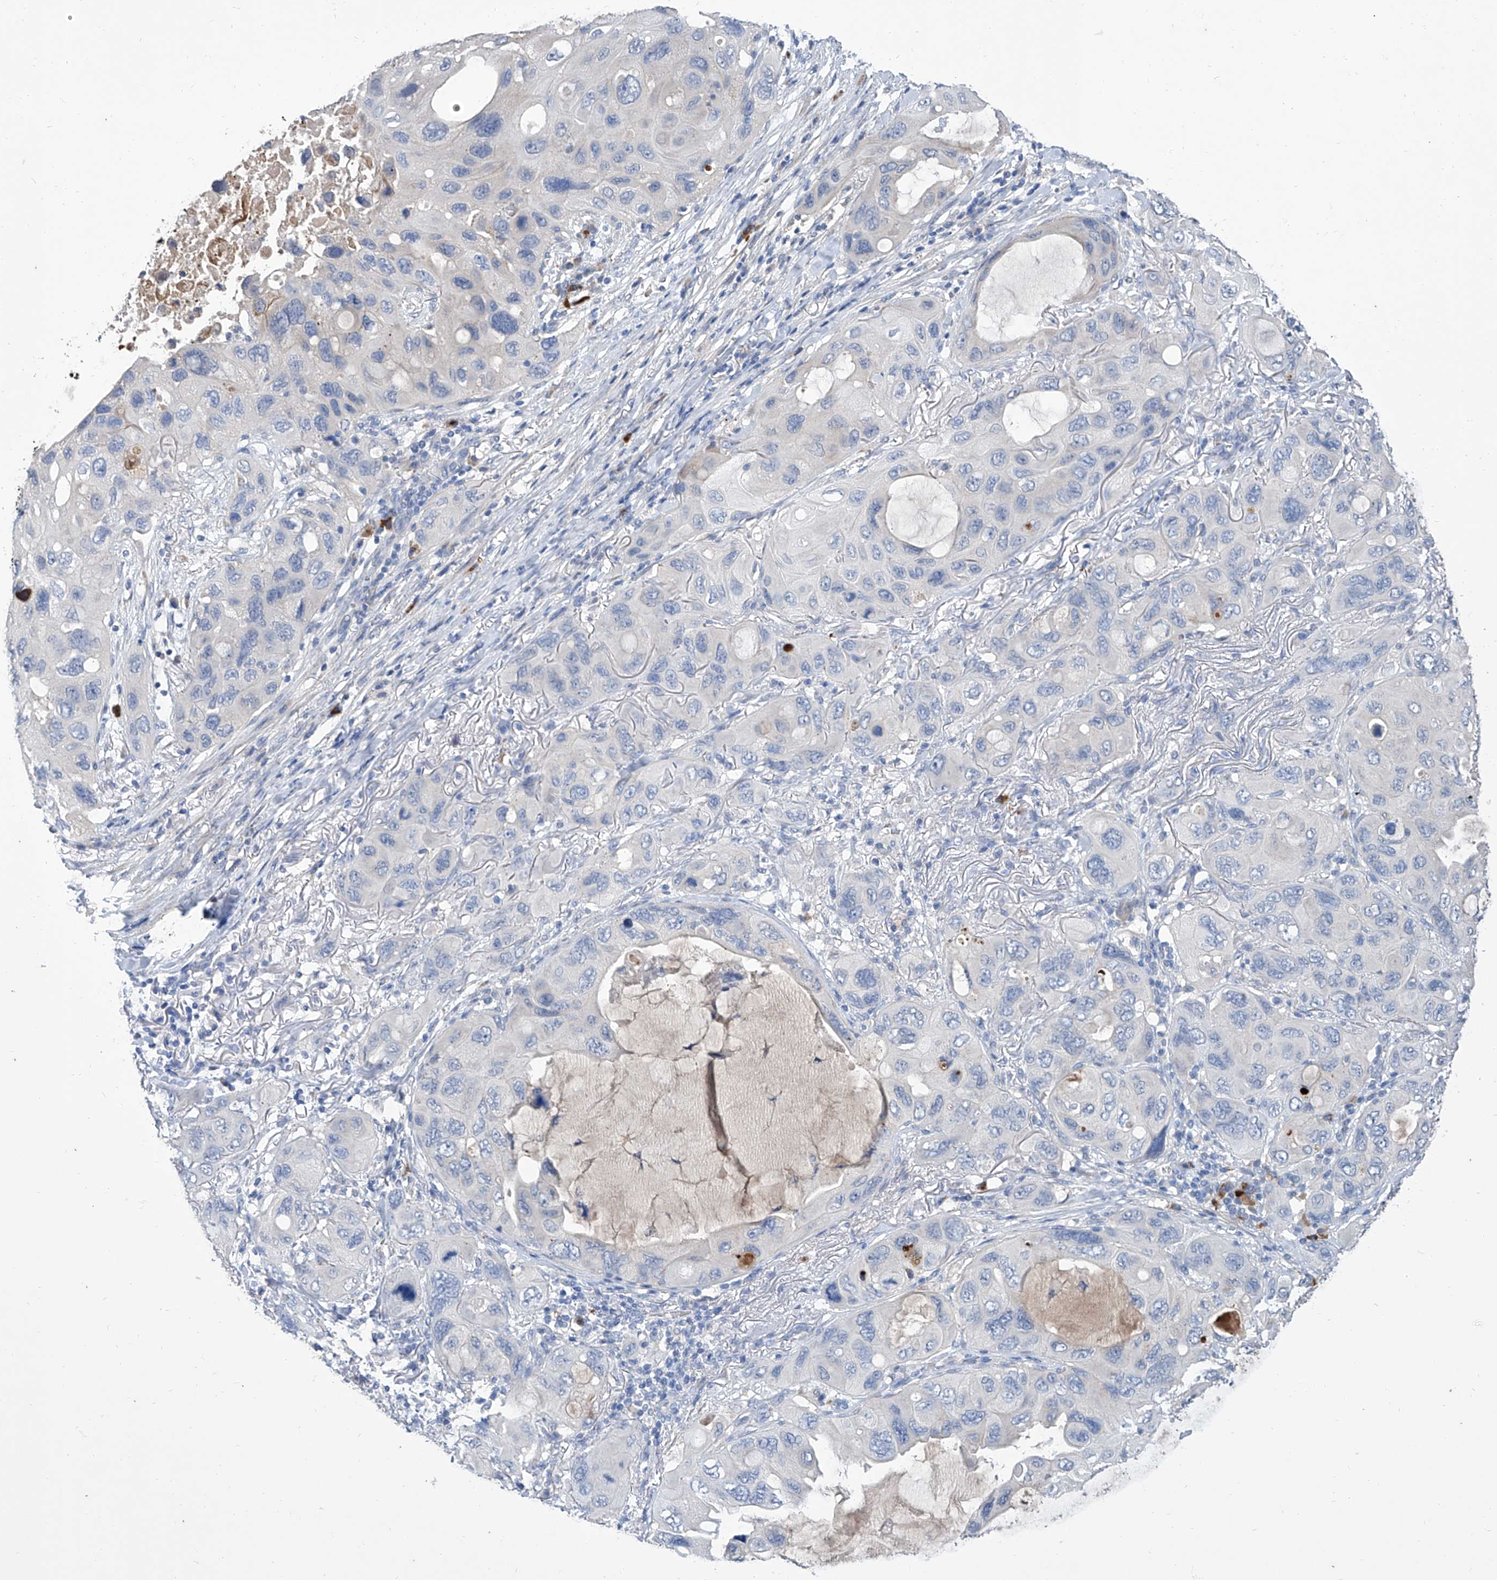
{"staining": {"intensity": "negative", "quantity": "none", "location": "none"}, "tissue": "lung cancer", "cell_type": "Tumor cells", "image_type": "cancer", "snomed": [{"axis": "morphology", "description": "Squamous cell carcinoma, NOS"}, {"axis": "topography", "description": "Lung"}], "caption": "This is an immunohistochemistry (IHC) image of human lung squamous cell carcinoma. There is no expression in tumor cells.", "gene": "GPT", "patient": {"sex": "female", "age": 73}}